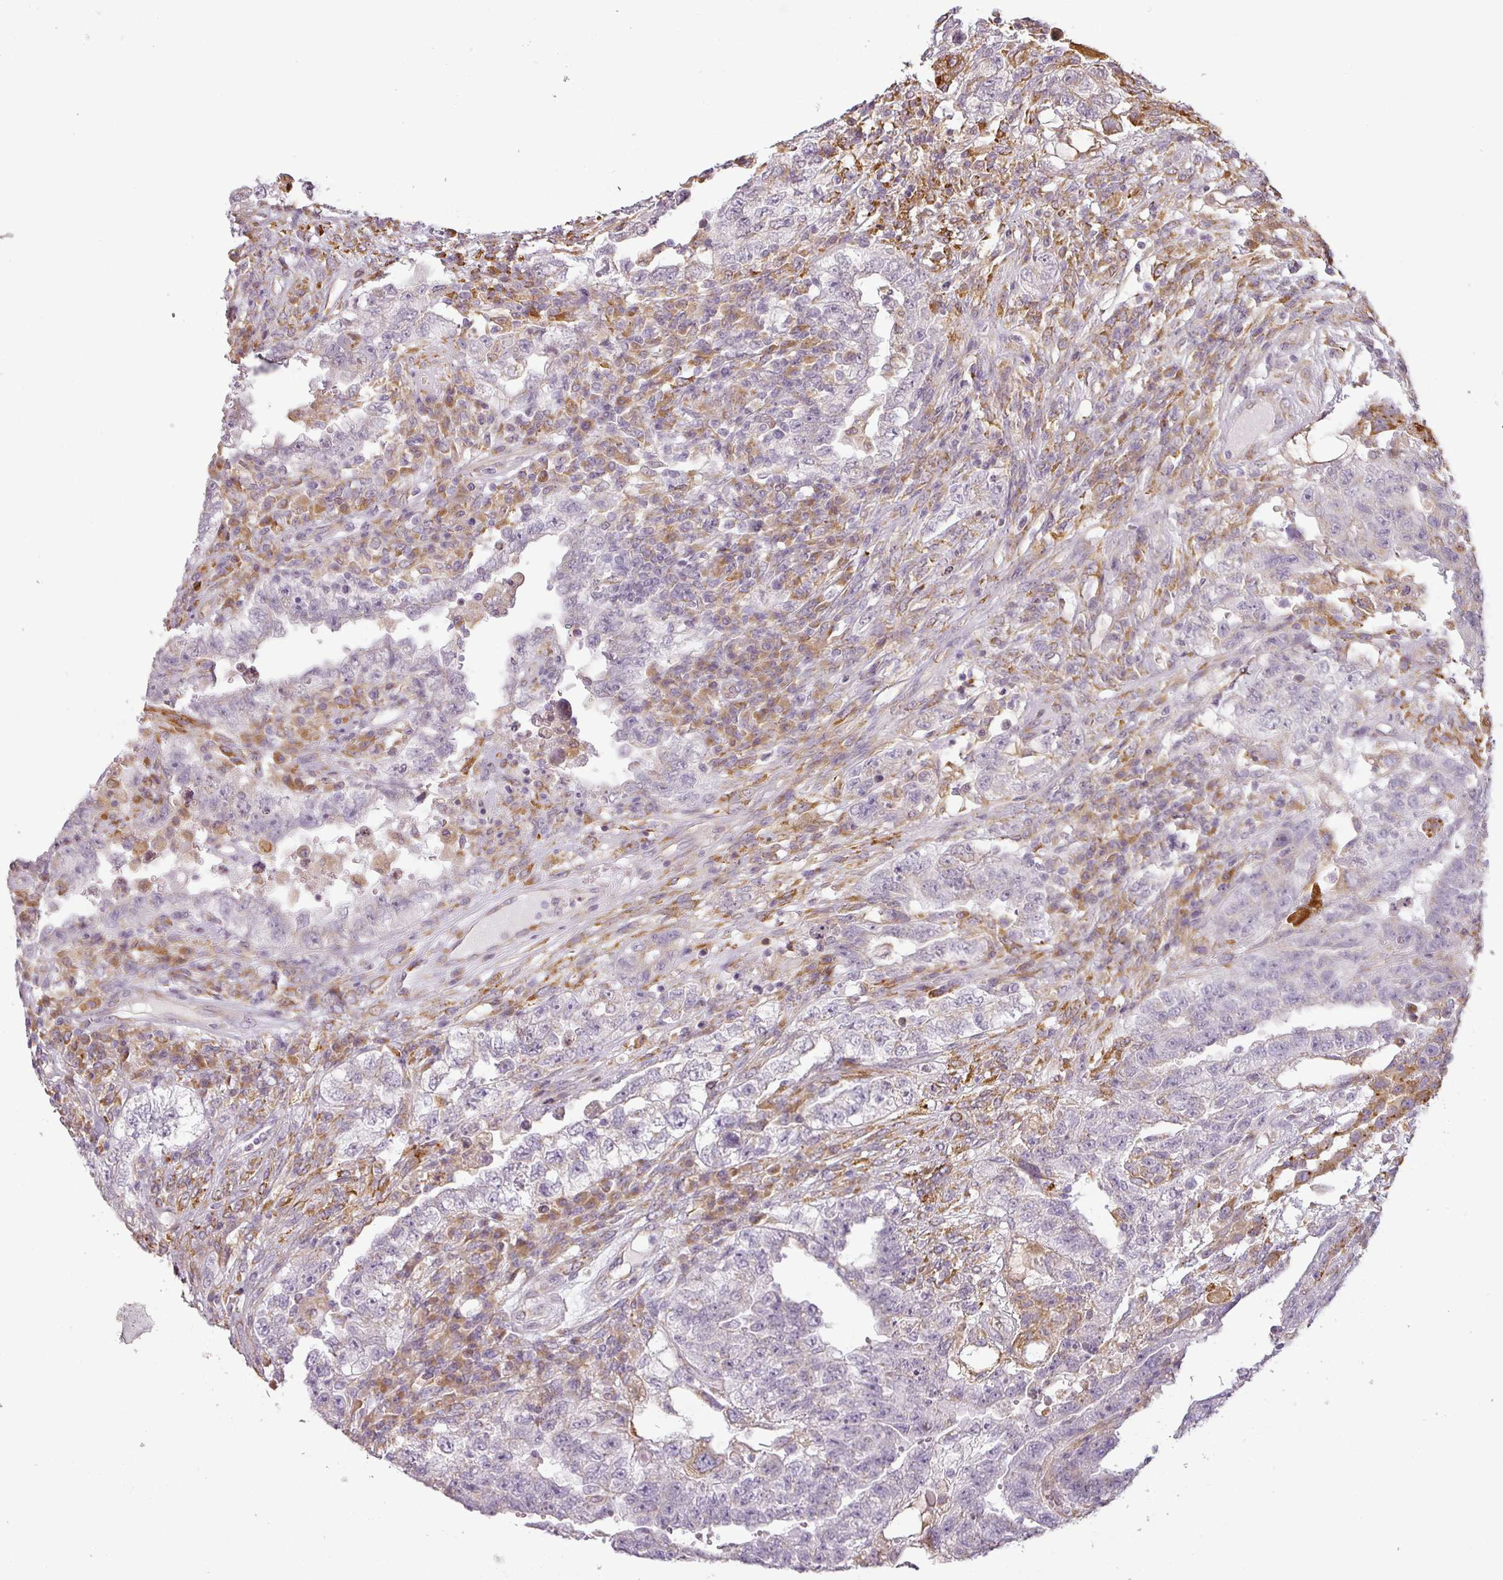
{"staining": {"intensity": "moderate", "quantity": "<25%", "location": "cytoplasmic/membranous"}, "tissue": "testis cancer", "cell_type": "Tumor cells", "image_type": "cancer", "snomed": [{"axis": "morphology", "description": "Carcinoma, Embryonal, NOS"}, {"axis": "topography", "description": "Testis"}], "caption": "Moderate cytoplasmic/membranous protein expression is seen in approximately <25% of tumor cells in embryonal carcinoma (testis). (brown staining indicates protein expression, while blue staining denotes nuclei).", "gene": "CCDC144A", "patient": {"sex": "male", "age": 26}}